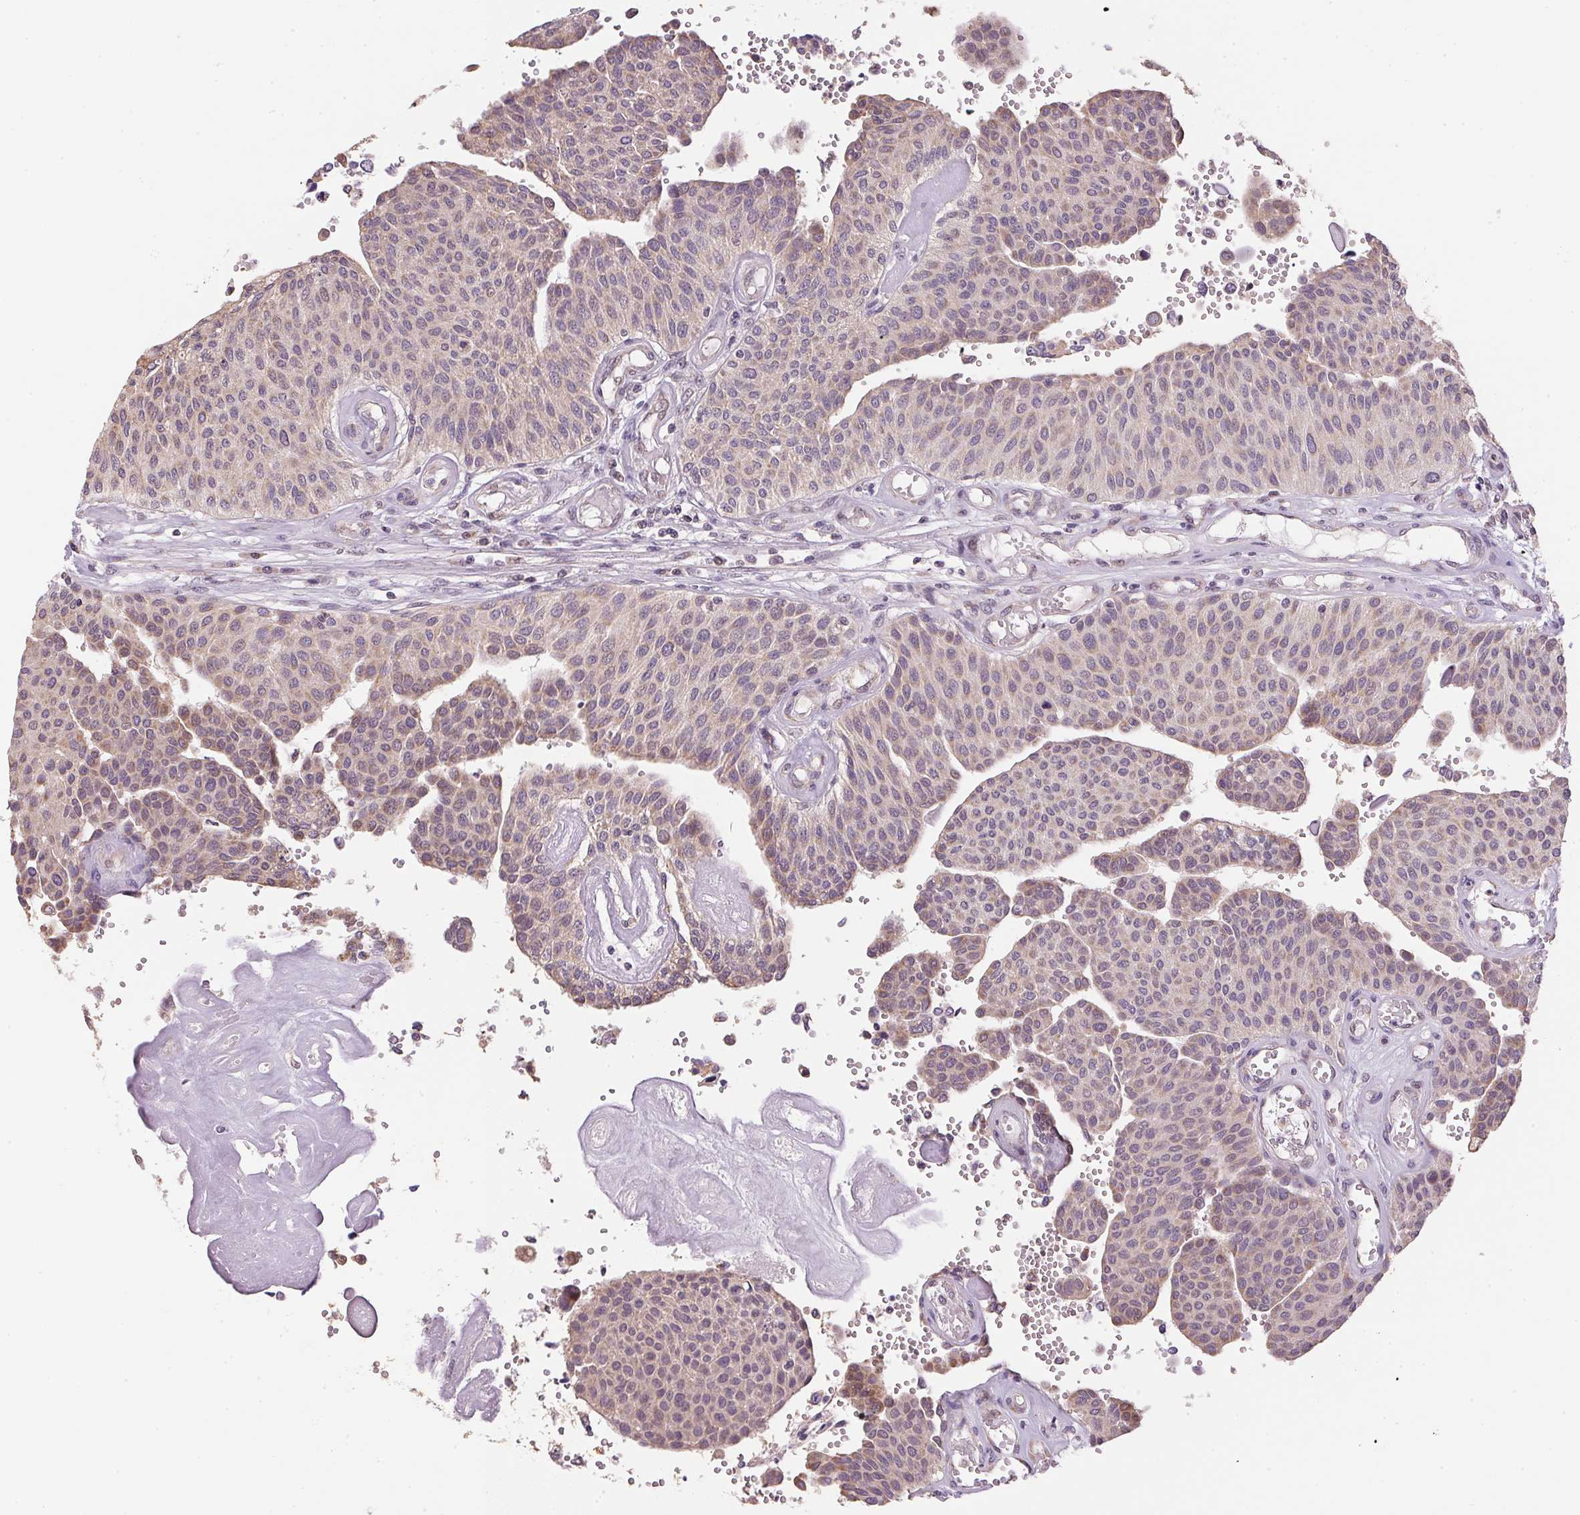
{"staining": {"intensity": "weak", "quantity": "<25%", "location": "cytoplasmic/membranous"}, "tissue": "urothelial cancer", "cell_type": "Tumor cells", "image_type": "cancer", "snomed": [{"axis": "morphology", "description": "Urothelial carcinoma, NOS"}, {"axis": "topography", "description": "Urinary bladder"}], "caption": "Protein analysis of urothelial cancer exhibits no significant staining in tumor cells.", "gene": "SC5D", "patient": {"sex": "male", "age": 55}}